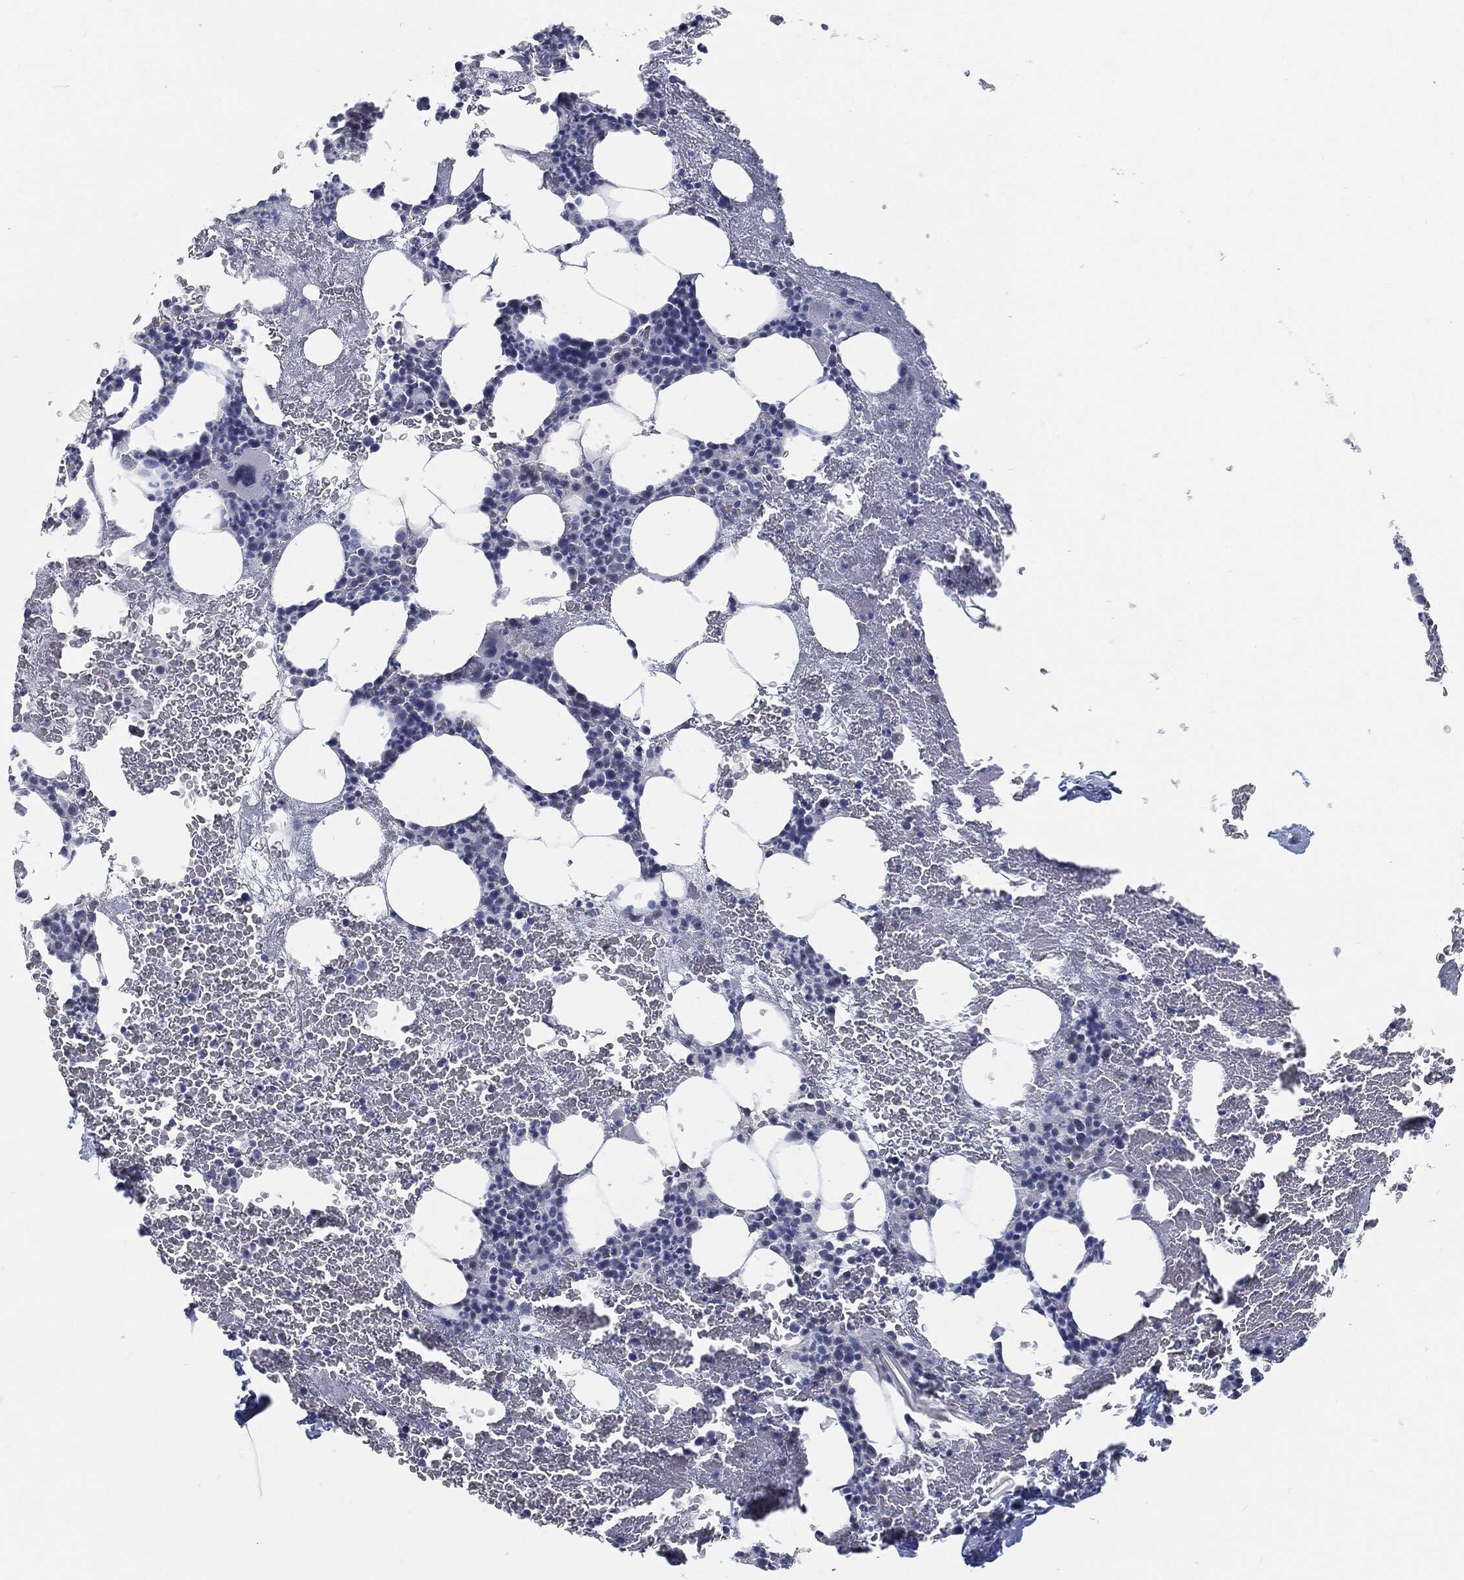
{"staining": {"intensity": "negative", "quantity": "none", "location": "none"}, "tissue": "bone marrow", "cell_type": "Hematopoietic cells", "image_type": "normal", "snomed": [{"axis": "morphology", "description": "Normal tissue, NOS"}, {"axis": "topography", "description": "Bone marrow"}], "caption": "Image shows no significant protein positivity in hematopoietic cells of unremarkable bone marrow.", "gene": "PROM1", "patient": {"sex": "male", "age": 83}}